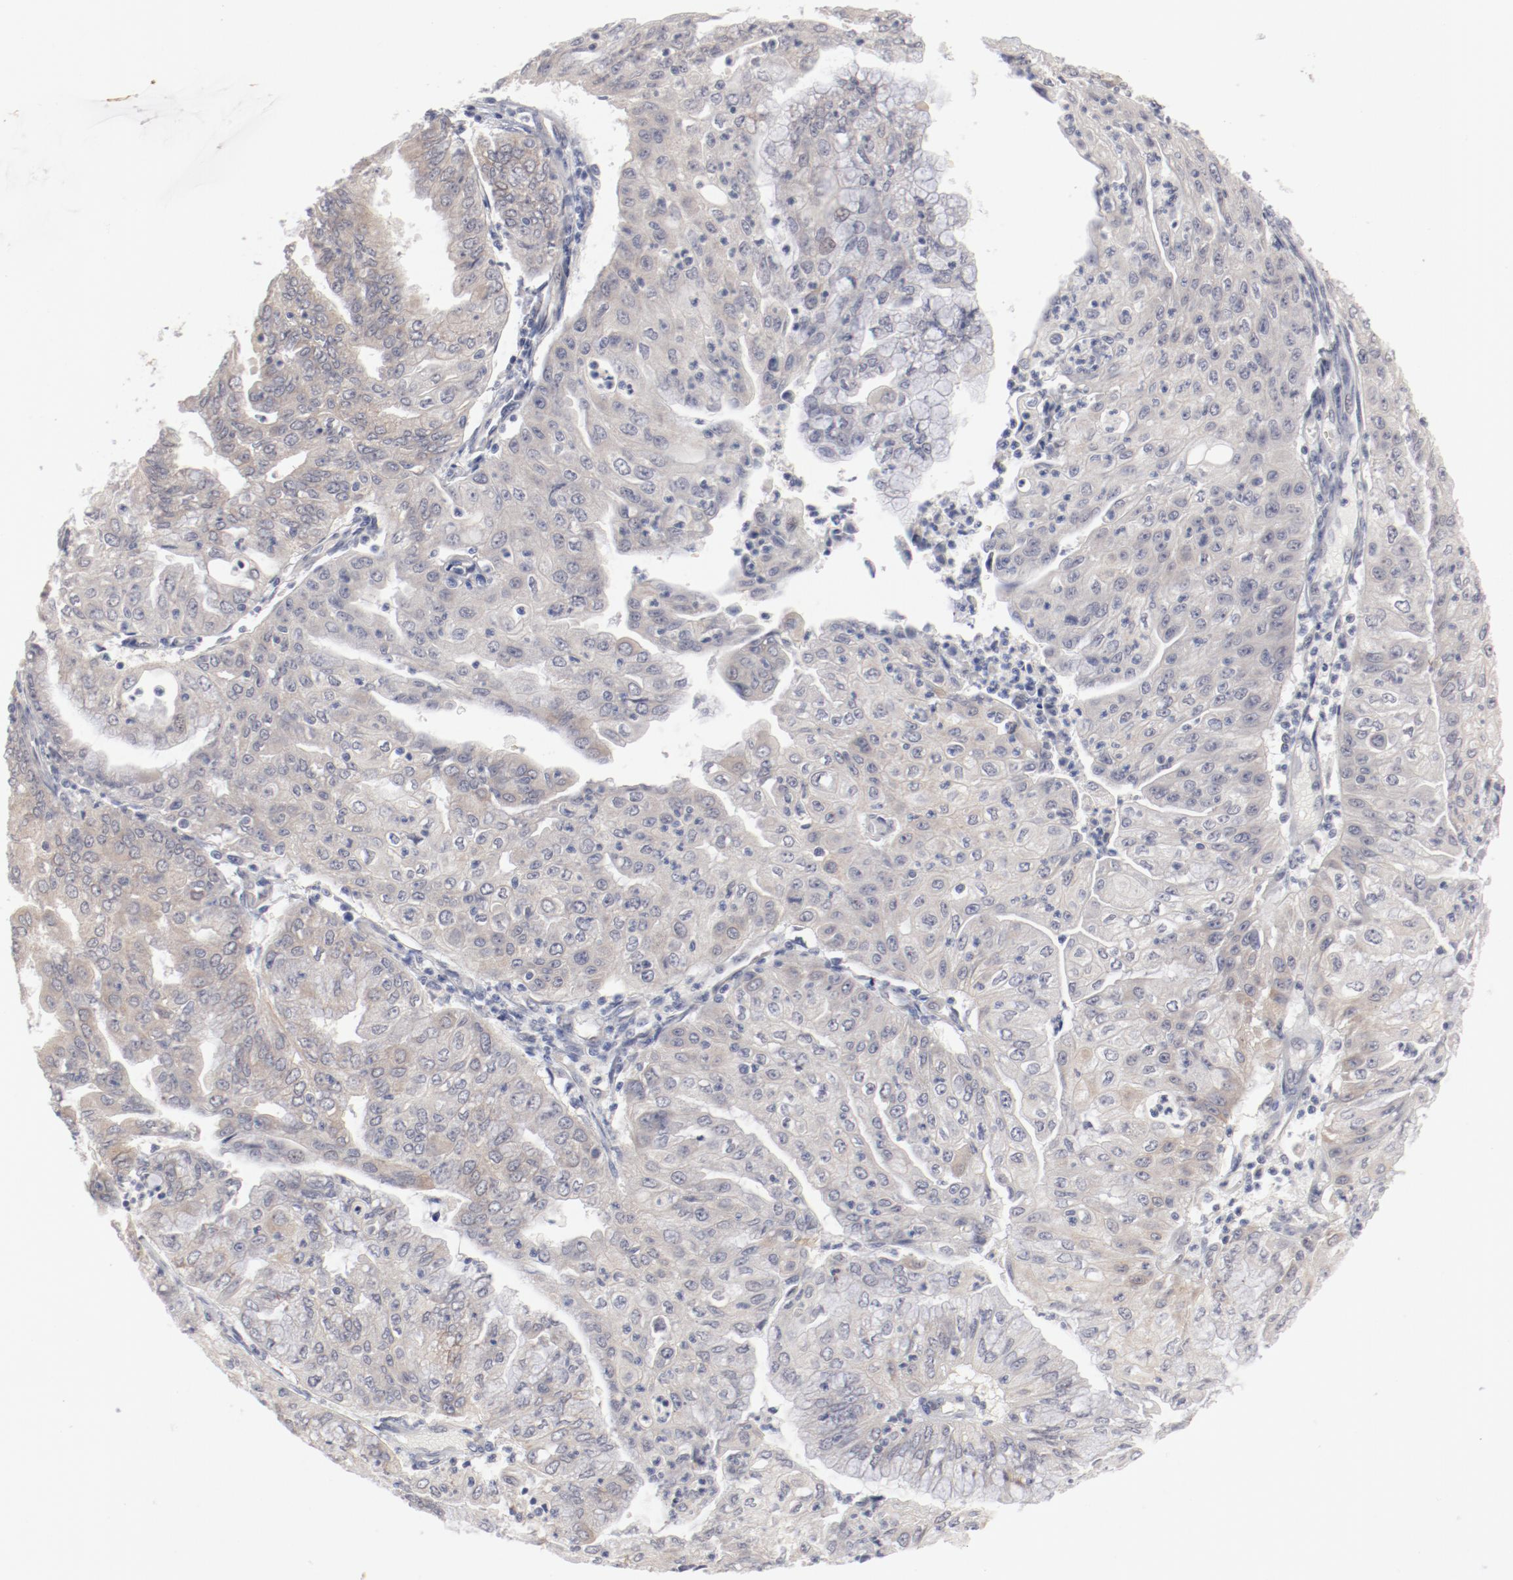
{"staining": {"intensity": "moderate", "quantity": "<25%", "location": "cytoplasmic/membranous"}, "tissue": "endometrial cancer", "cell_type": "Tumor cells", "image_type": "cancer", "snomed": [{"axis": "morphology", "description": "Adenocarcinoma, NOS"}, {"axis": "topography", "description": "Endometrium"}], "caption": "Tumor cells display moderate cytoplasmic/membranous staining in about <25% of cells in endometrial cancer.", "gene": "SH3BGR", "patient": {"sex": "female", "age": 79}}